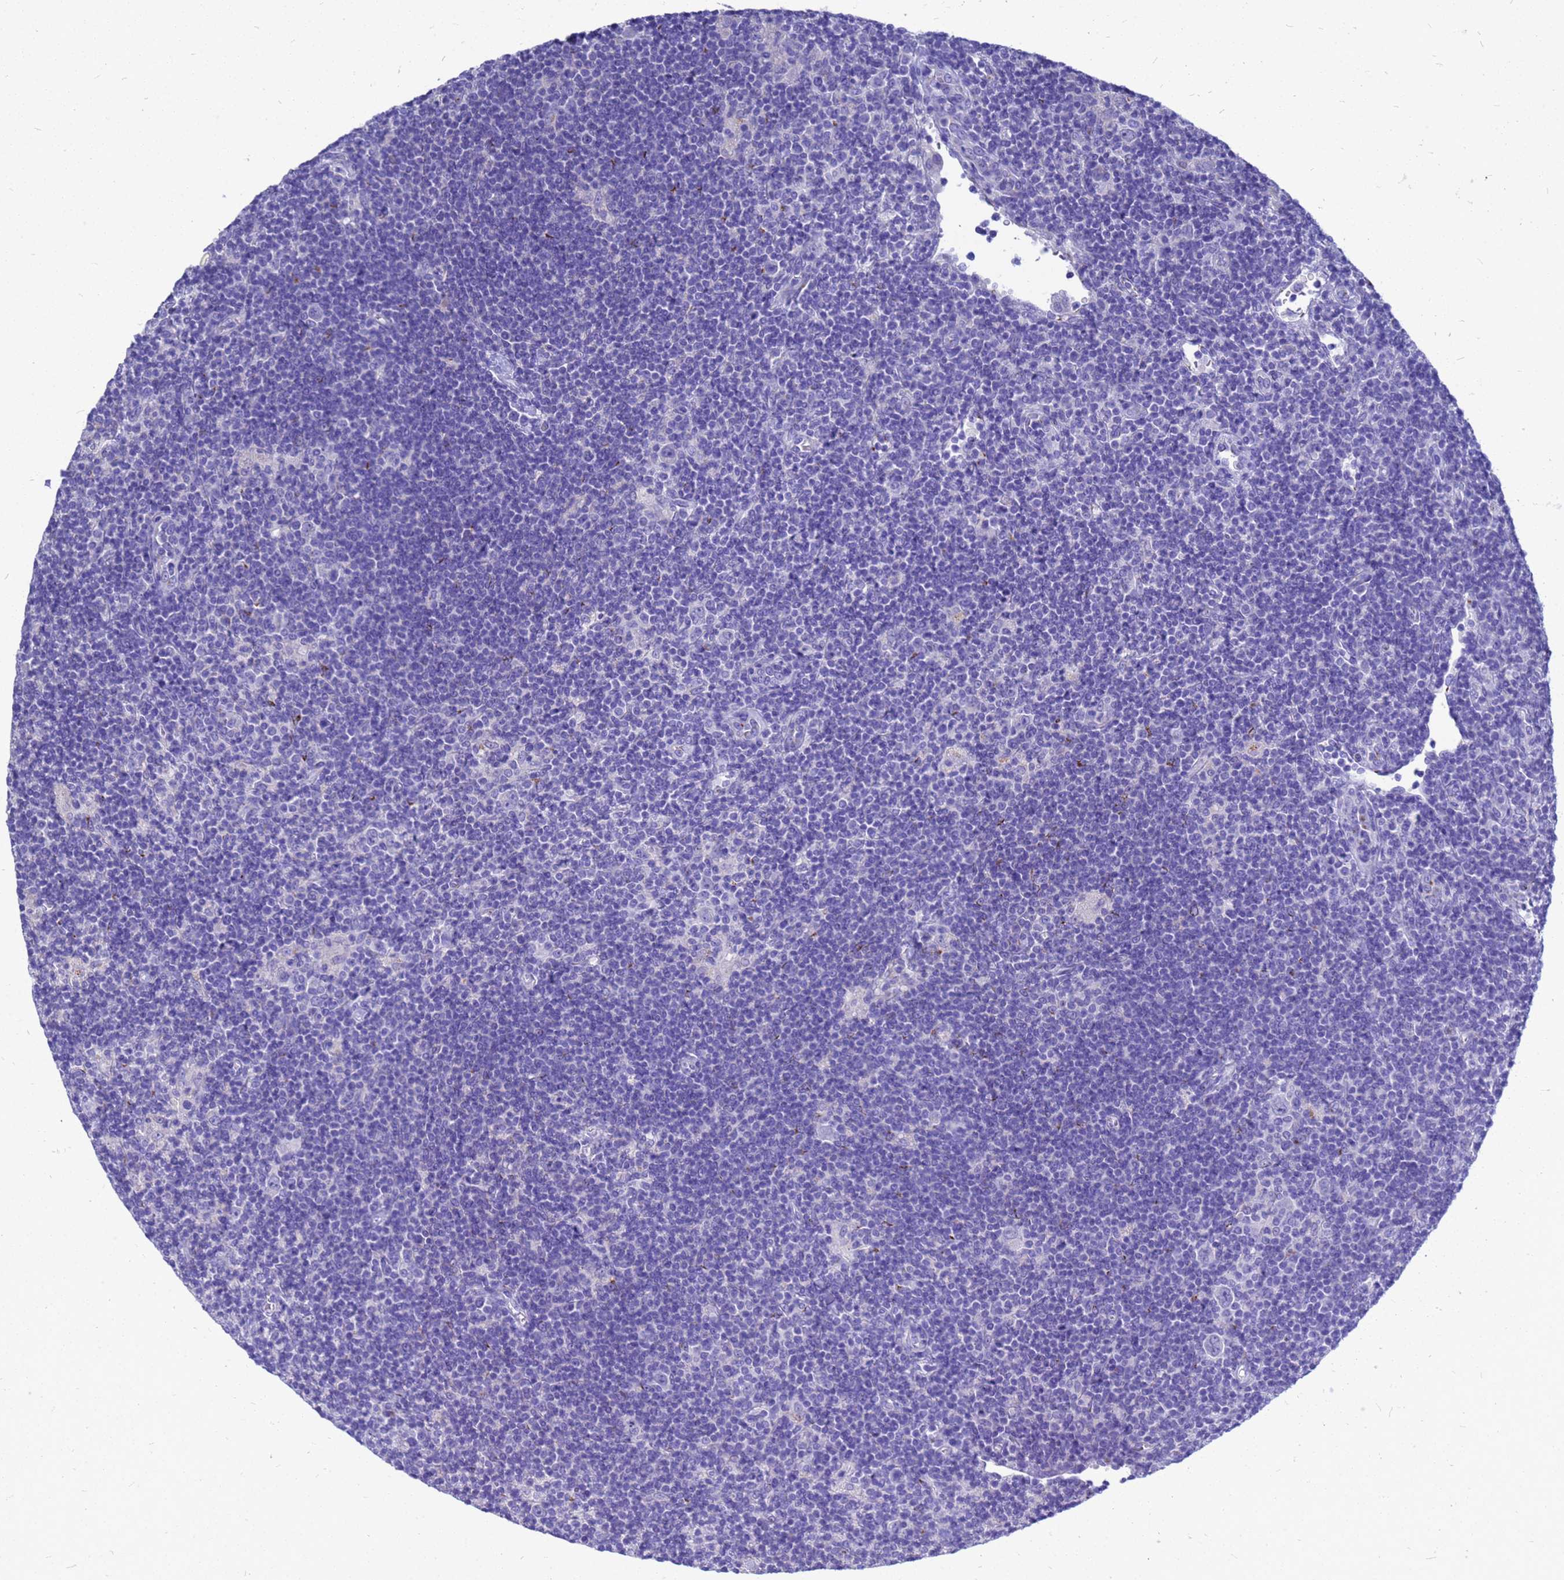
{"staining": {"intensity": "negative", "quantity": "none", "location": "none"}, "tissue": "lymphoma", "cell_type": "Tumor cells", "image_type": "cancer", "snomed": [{"axis": "morphology", "description": "Hodgkin's disease, NOS"}, {"axis": "topography", "description": "Lymph node"}], "caption": "This micrograph is of lymphoma stained with immunohistochemistry (IHC) to label a protein in brown with the nuclei are counter-stained blue. There is no expression in tumor cells.", "gene": "OR52E2", "patient": {"sex": "female", "age": 57}}